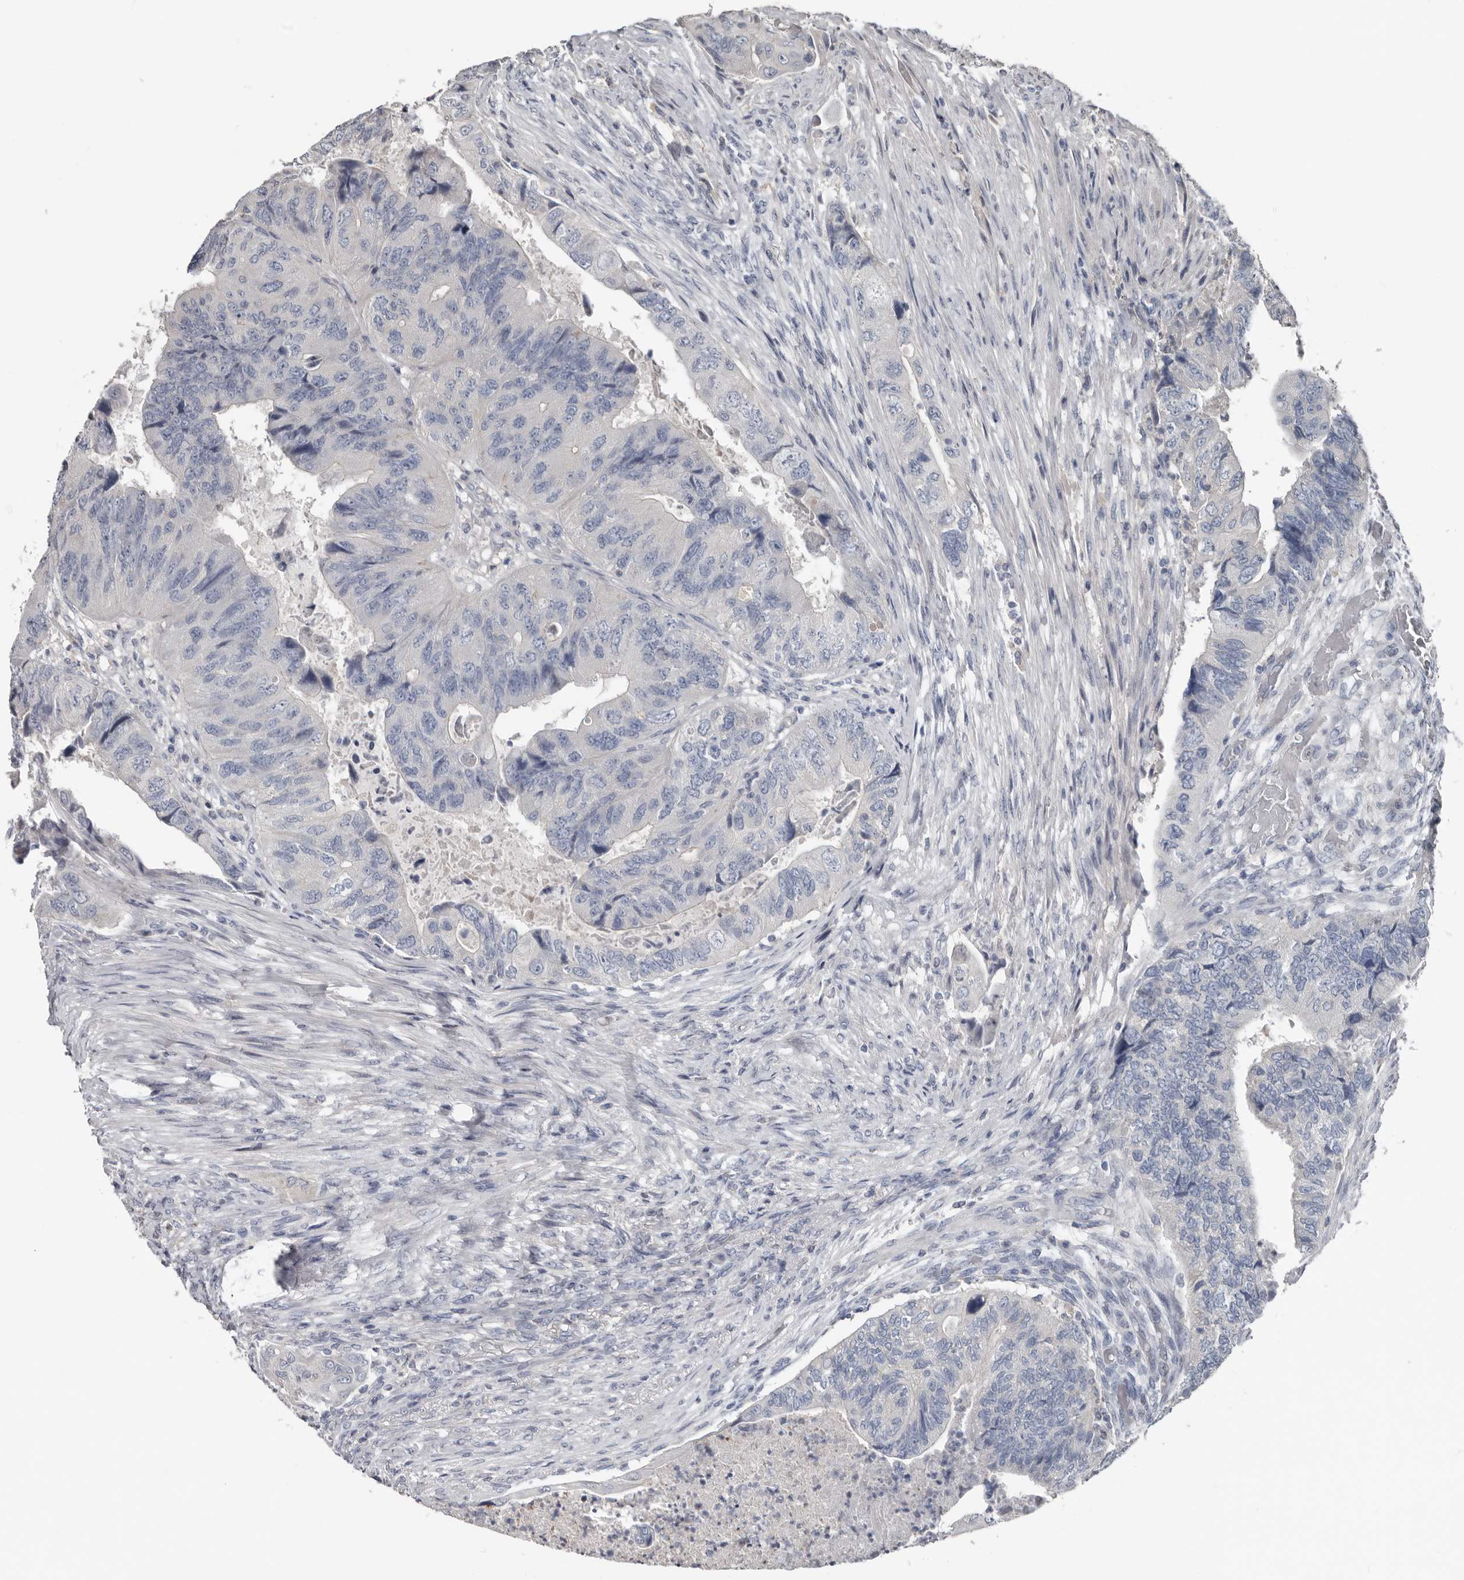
{"staining": {"intensity": "negative", "quantity": "none", "location": "none"}, "tissue": "colorectal cancer", "cell_type": "Tumor cells", "image_type": "cancer", "snomed": [{"axis": "morphology", "description": "Adenocarcinoma, NOS"}, {"axis": "topography", "description": "Rectum"}], "caption": "DAB (3,3'-diaminobenzidine) immunohistochemical staining of human colorectal adenocarcinoma demonstrates no significant expression in tumor cells.", "gene": "FABP7", "patient": {"sex": "male", "age": 63}}